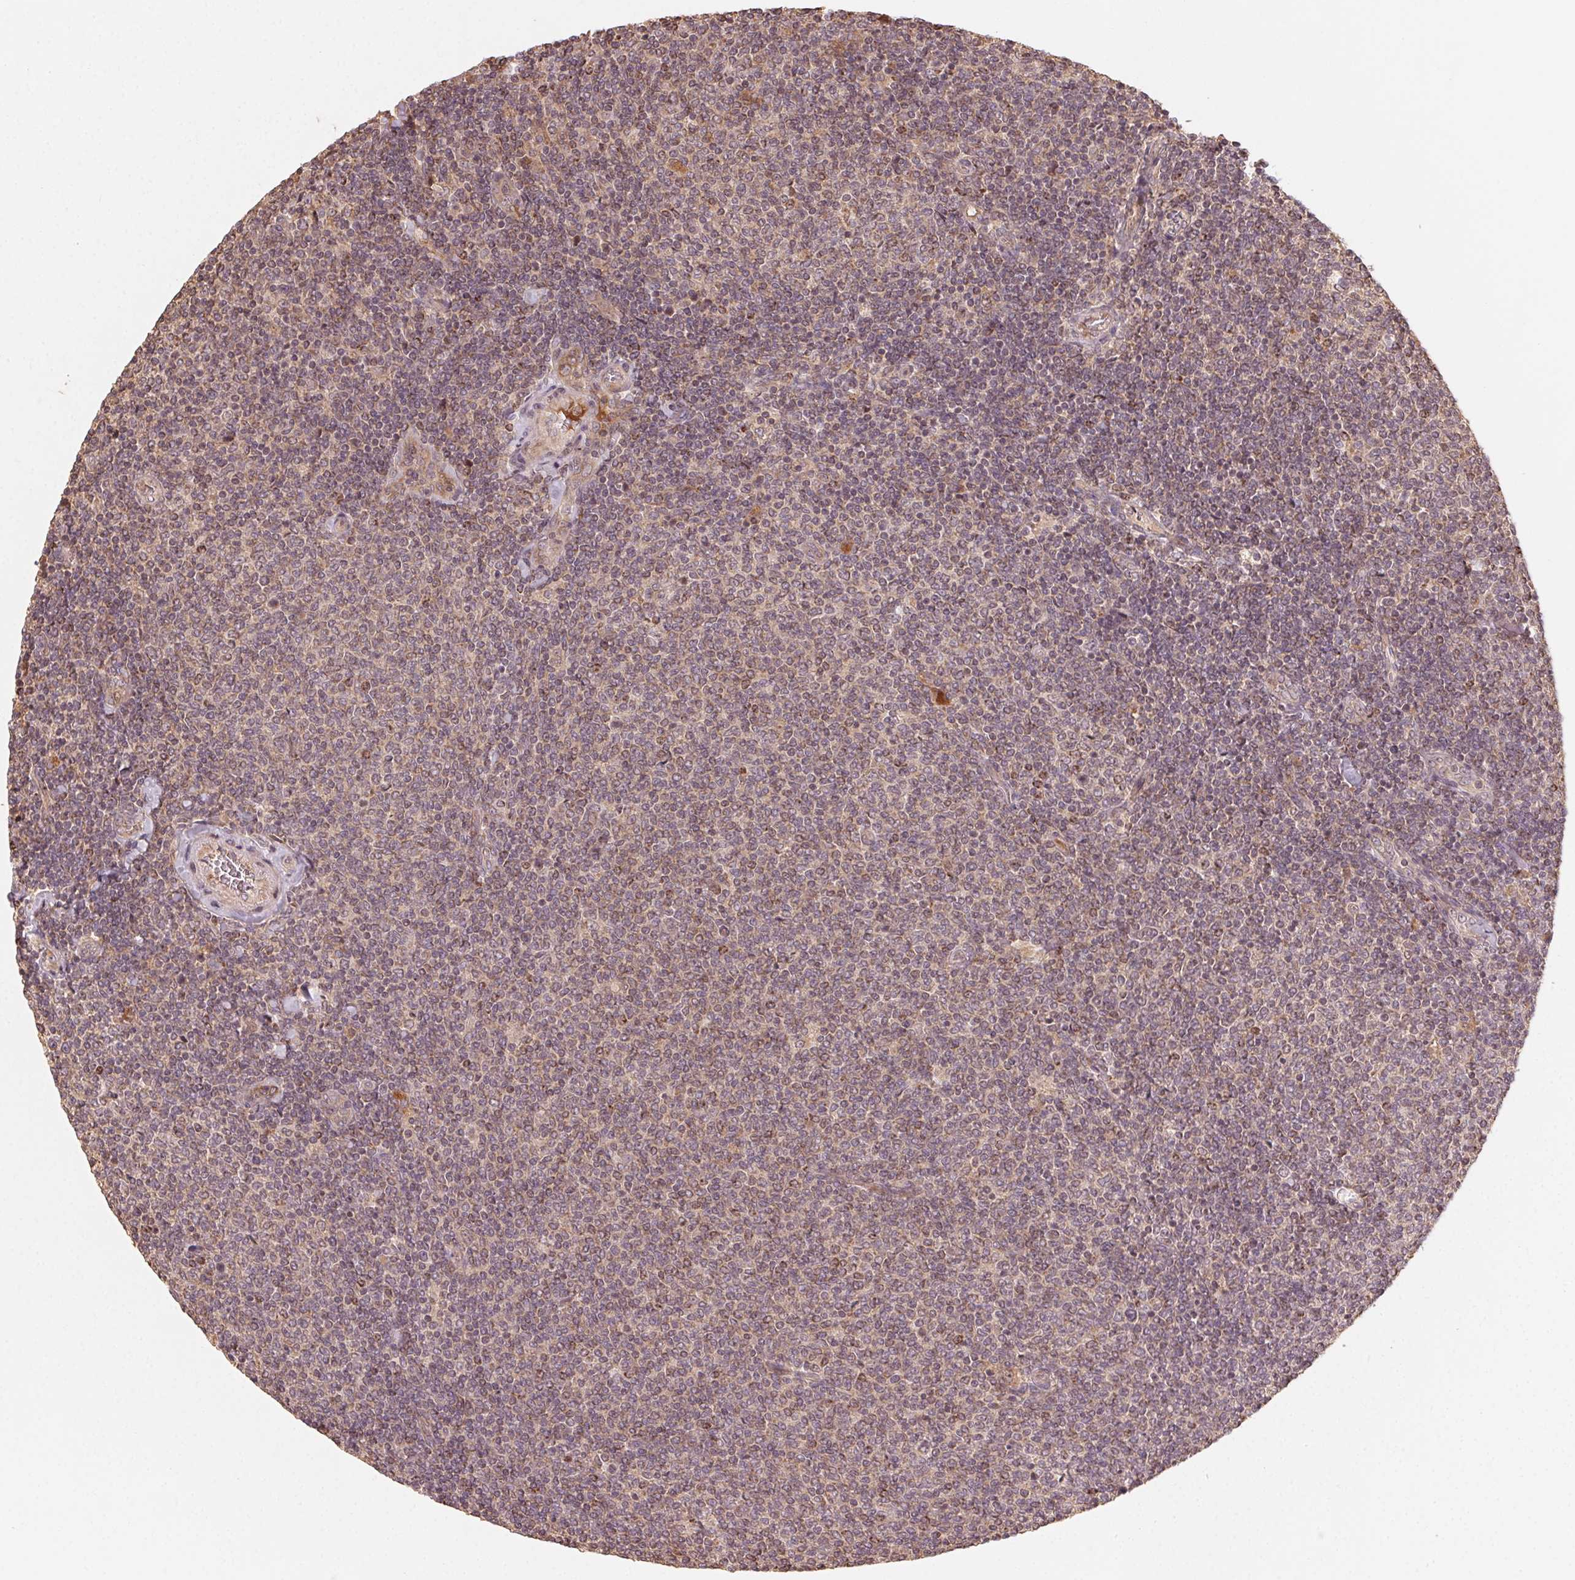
{"staining": {"intensity": "weak", "quantity": ">75%", "location": "nuclear"}, "tissue": "lymphoma", "cell_type": "Tumor cells", "image_type": "cancer", "snomed": [{"axis": "morphology", "description": "Malignant lymphoma, non-Hodgkin's type, Low grade"}, {"axis": "topography", "description": "Lymph node"}], "caption": "There is low levels of weak nuclear staining in tumor cells of low-grade malignant lymphoma, non-Hodgkin's type, as demonstrated by immunohistochemical staining (brown color).", "gene": "WBP2", "patient": {"sex": "male", "age": 52}}